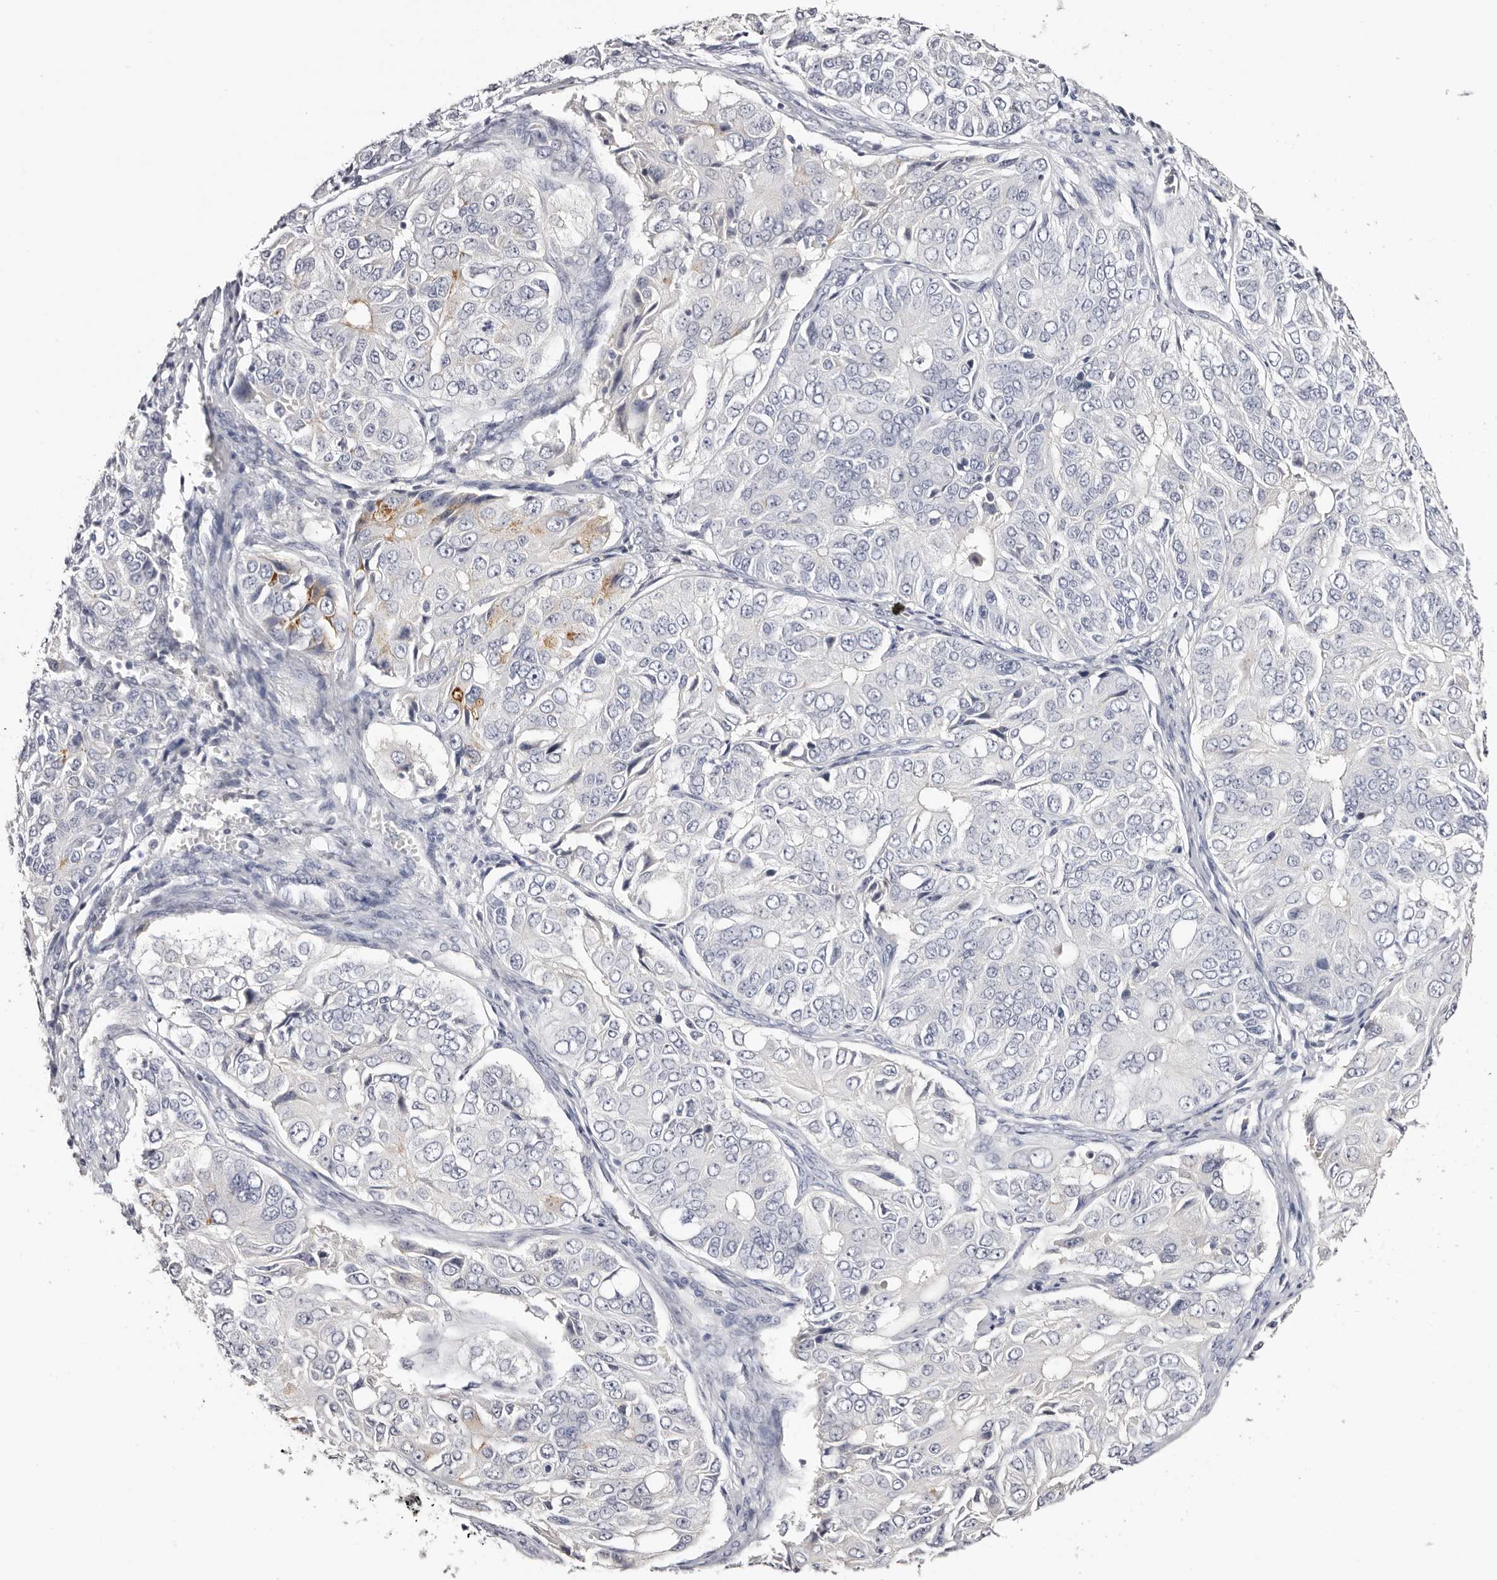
{"staining": {"intensity": "negative", "quantity": "none", "location": "none"}, "tissue": "ovarian cancer", "cell_type": "Tumor cells", "image_type": "cancer", "snomed": [{"axis": "morphology", "description": "Carcinoma, endometroid"}, {"axis": "topography", "description": "Ovary"}], "caption": "Tumor cells are negative for brown protein staining in endometroid carcinoma (ovarian).", "gene": "AKNAD1", "patient": {"sex": "female", "age": 51}}